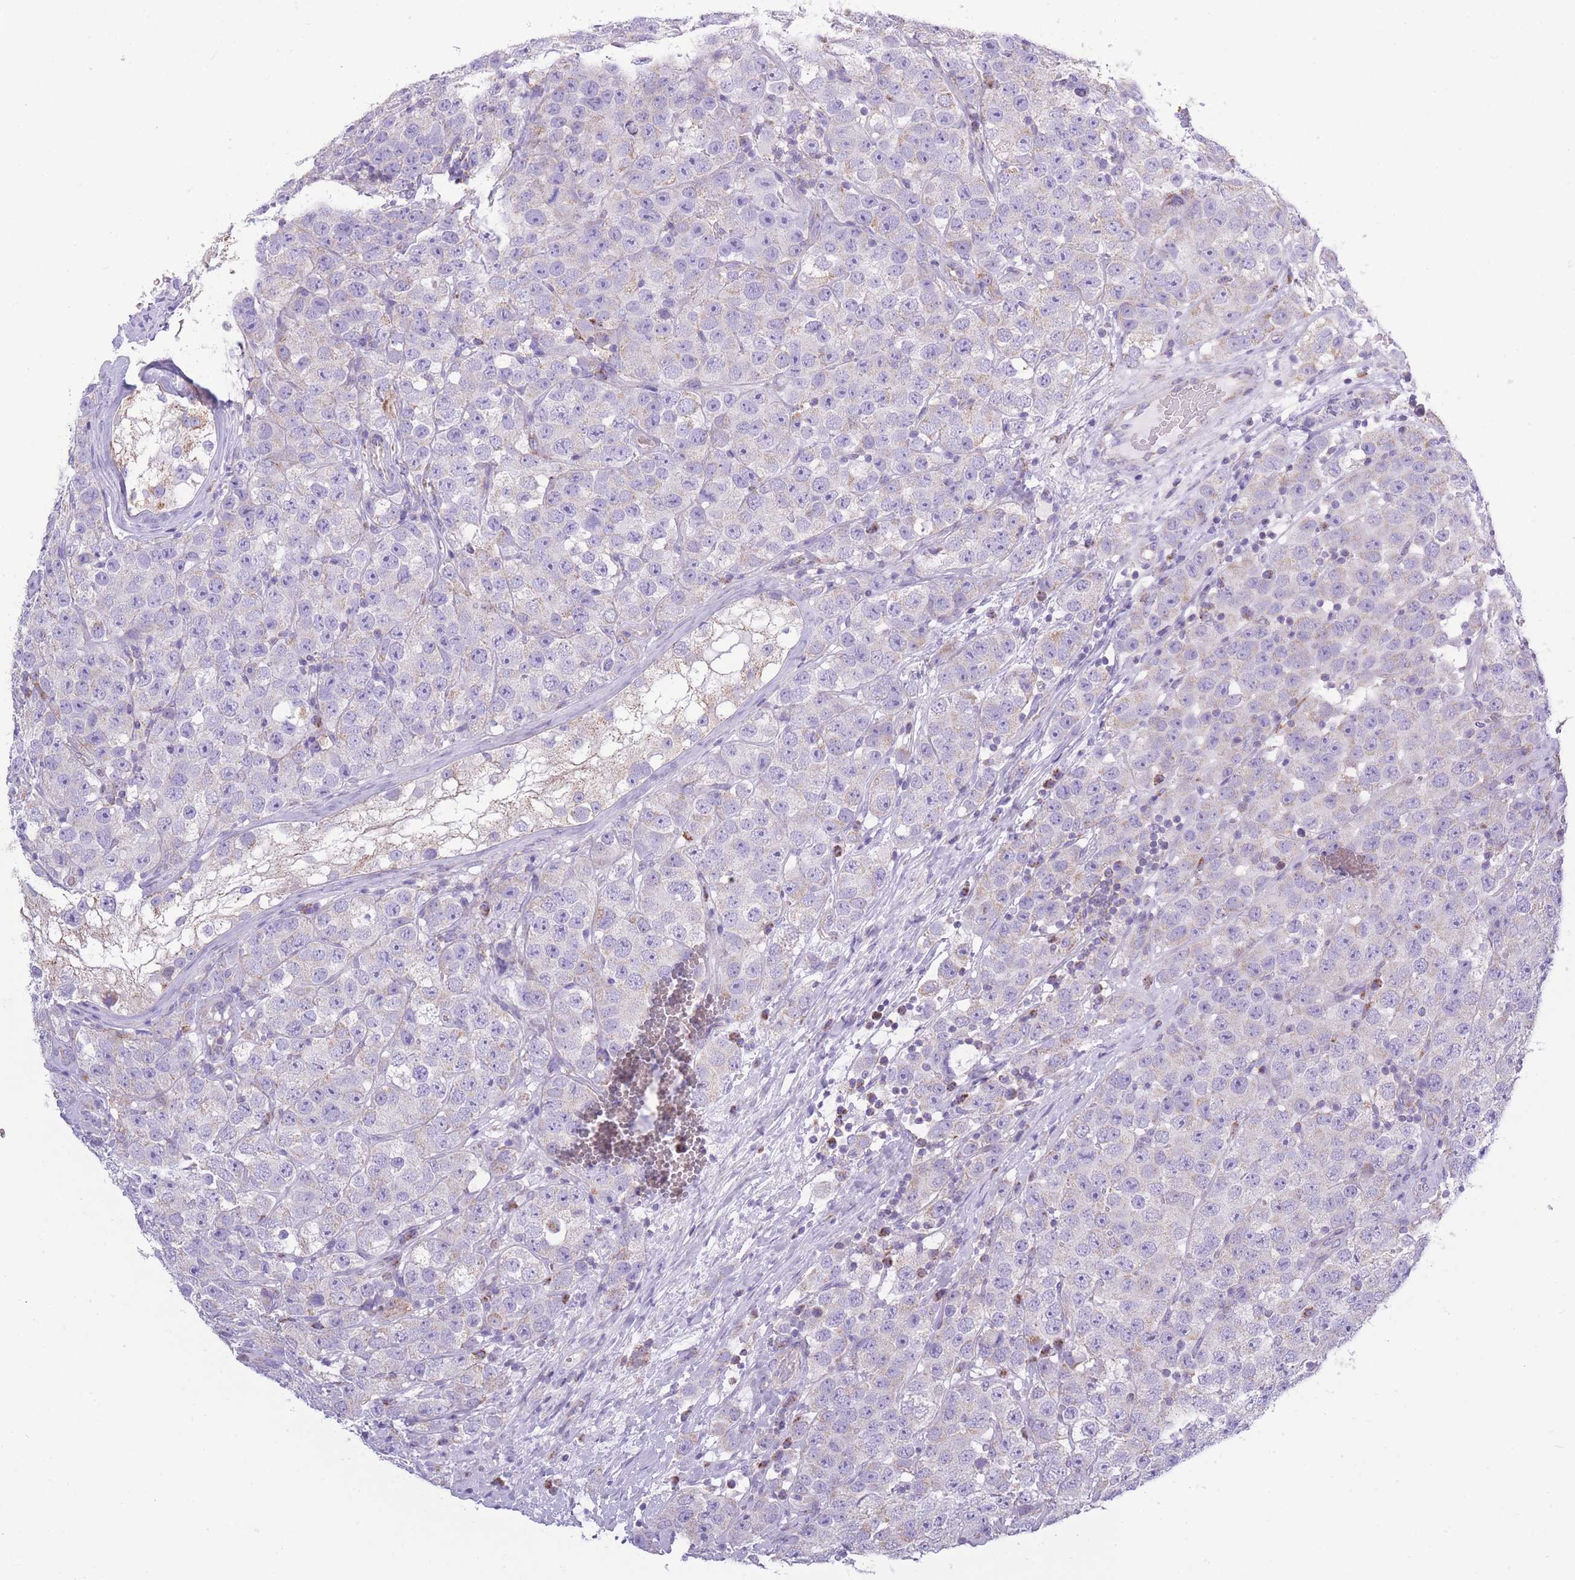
{"staining": {"intensity": "negative", "quantity": "none", "location": "none"}, "tissue": "testis cancer", "cell_type": "Tumor cells", "image_type": "cancer", "snomed": [{"axis": "morphology", "description": "Seminoma, NOS"}, {"axis": "topography", "description": "Testis"}], "caption": "An image of testis cancer stained for a protein reveals no brown staining in tumor cells.", "gene": "PDHA1", "patient": {"sex": "male", "age": 28}}